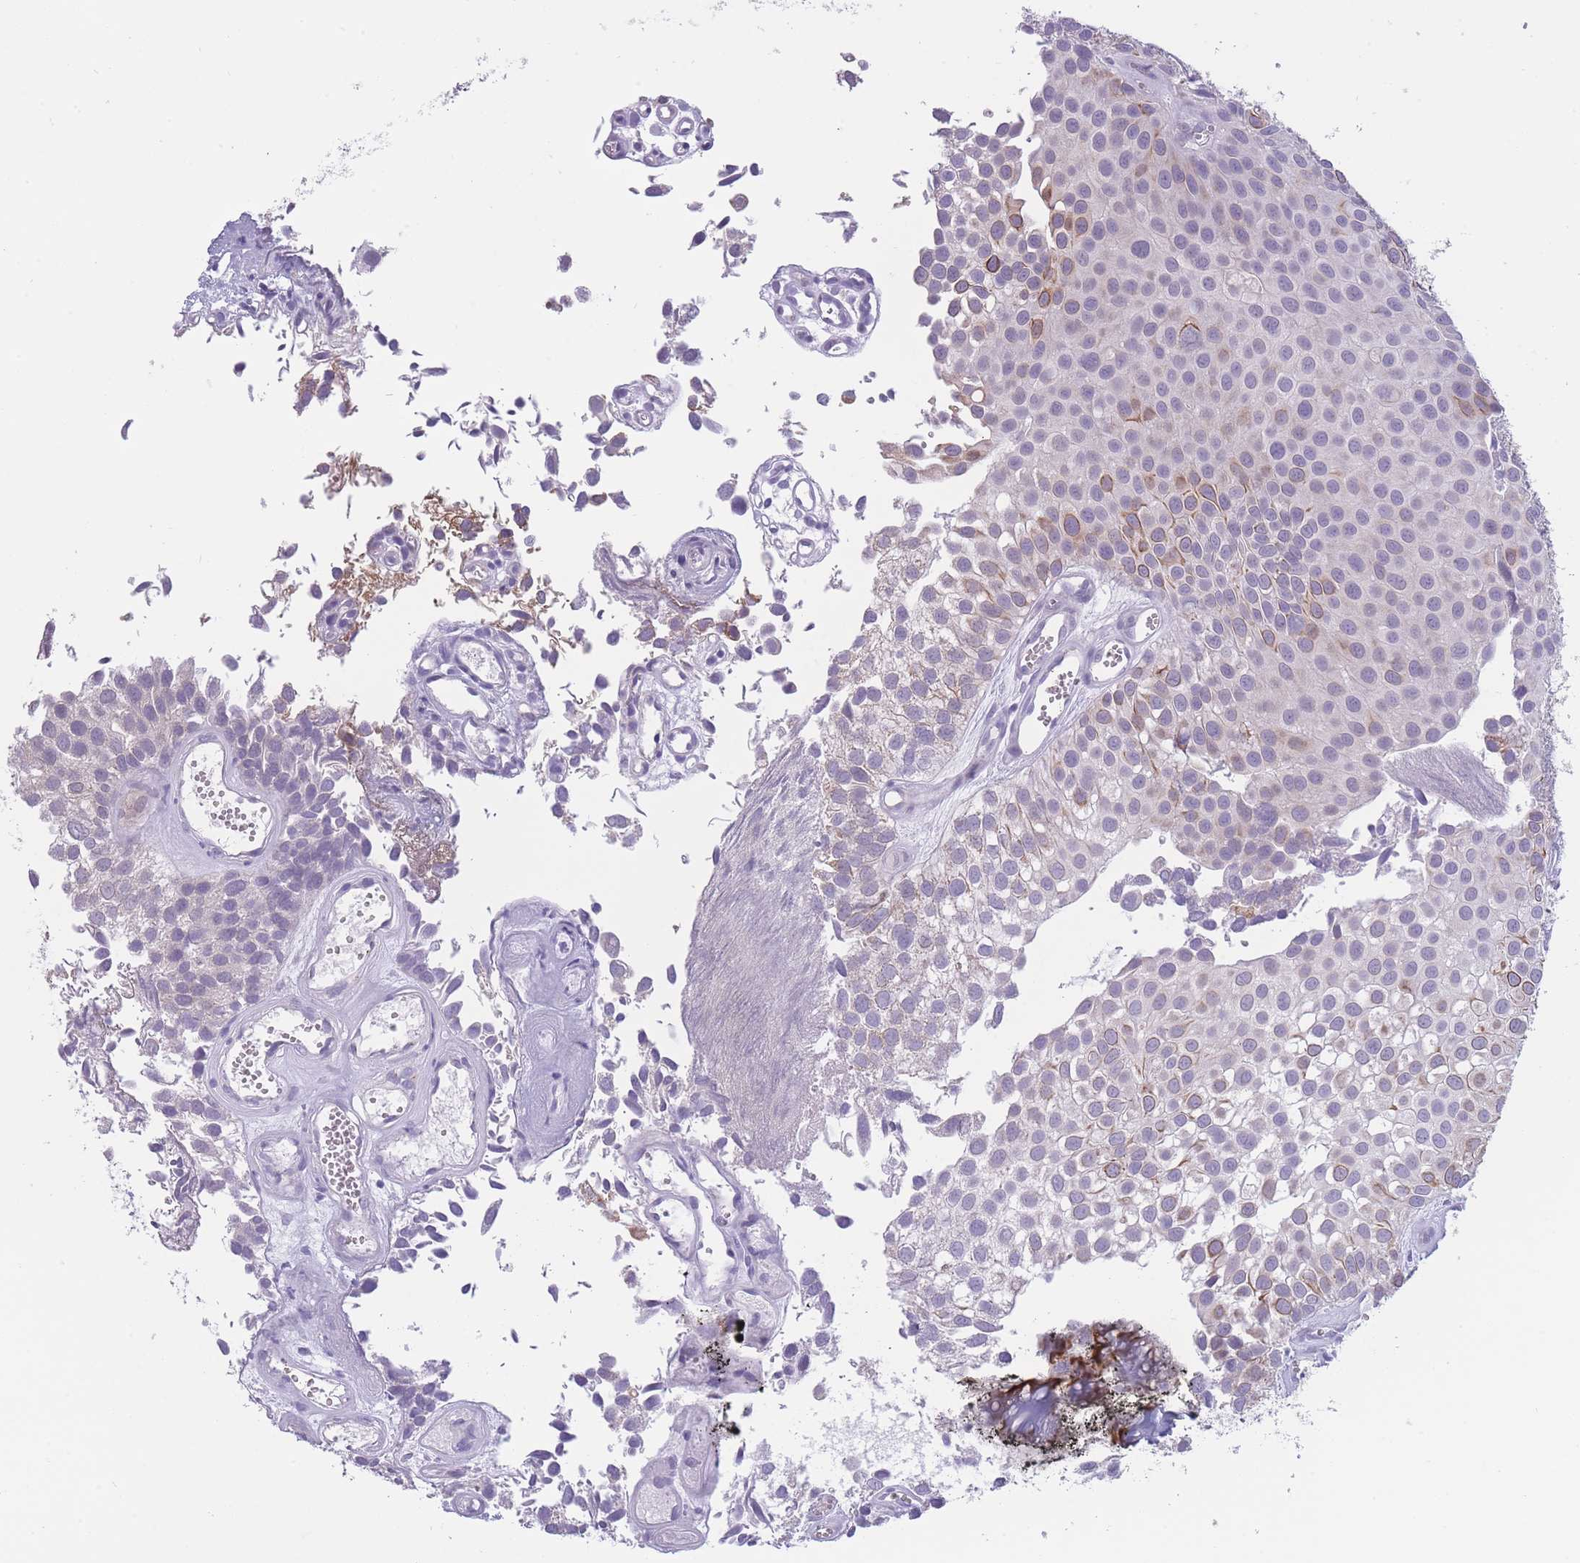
{"staining": {"intensity": "moderate", "quantity": "<25%", "location": "cytoplasmic/membranous"}, "tissue": "urothelial cancer", "cell_type": "Tumor cells", "image_type": "cancer", "snomed": [{"axis": "morphology", "description": "Urothelial carcinoma, Low grade"}, {"axis": "topography", "description": "Urinary bladder"}], "caption": "An IHC photomicrograph of neoplastic tissue is shown. Protein staining in brown shows moderate cytoplasmic/membranous positivity in low-grade urothelial carcinoma within tumor cells.", "gene": "DCANP1", "patient": {"sex": "male", "age": 88}}